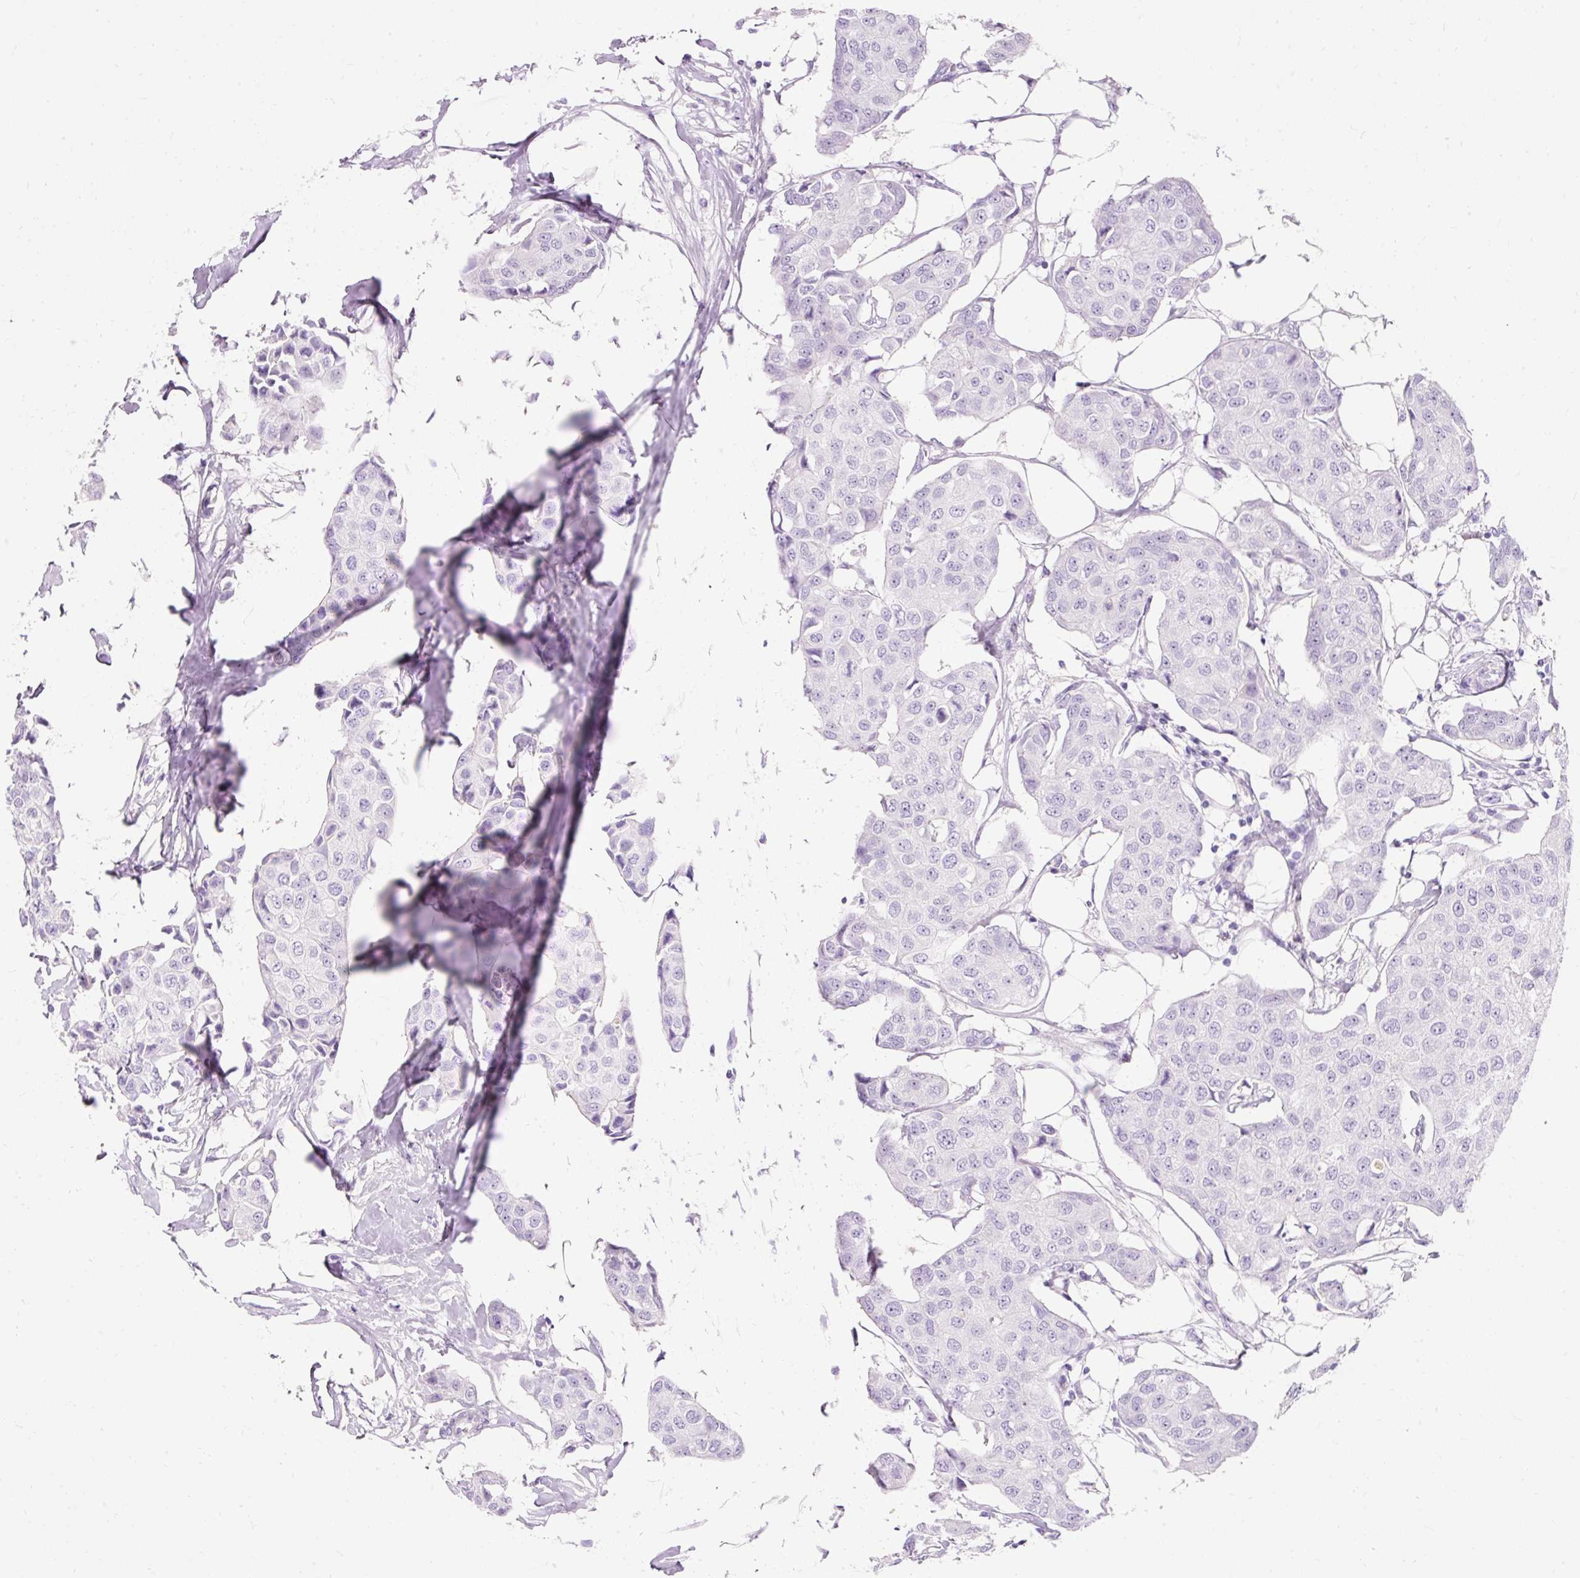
{"staining": {"intensity": "negative", "quantity": "none", "location": "none"}, "tissue": "breast cancer", "cell_type": "Tumor cells", "image_type": "cancer", "snomed": [{"axis": "morphology", "description": "Duct carcinoma"}, {"axis": "topography", "description": "Breast"}, {"axis": "topography", "description": "Lymph node"}], "caption": "IHC of human breast cancer shows no positivity in tumor cells.", "gene": "TMEM213", "patient": {"sex": "female", "age": 80}}